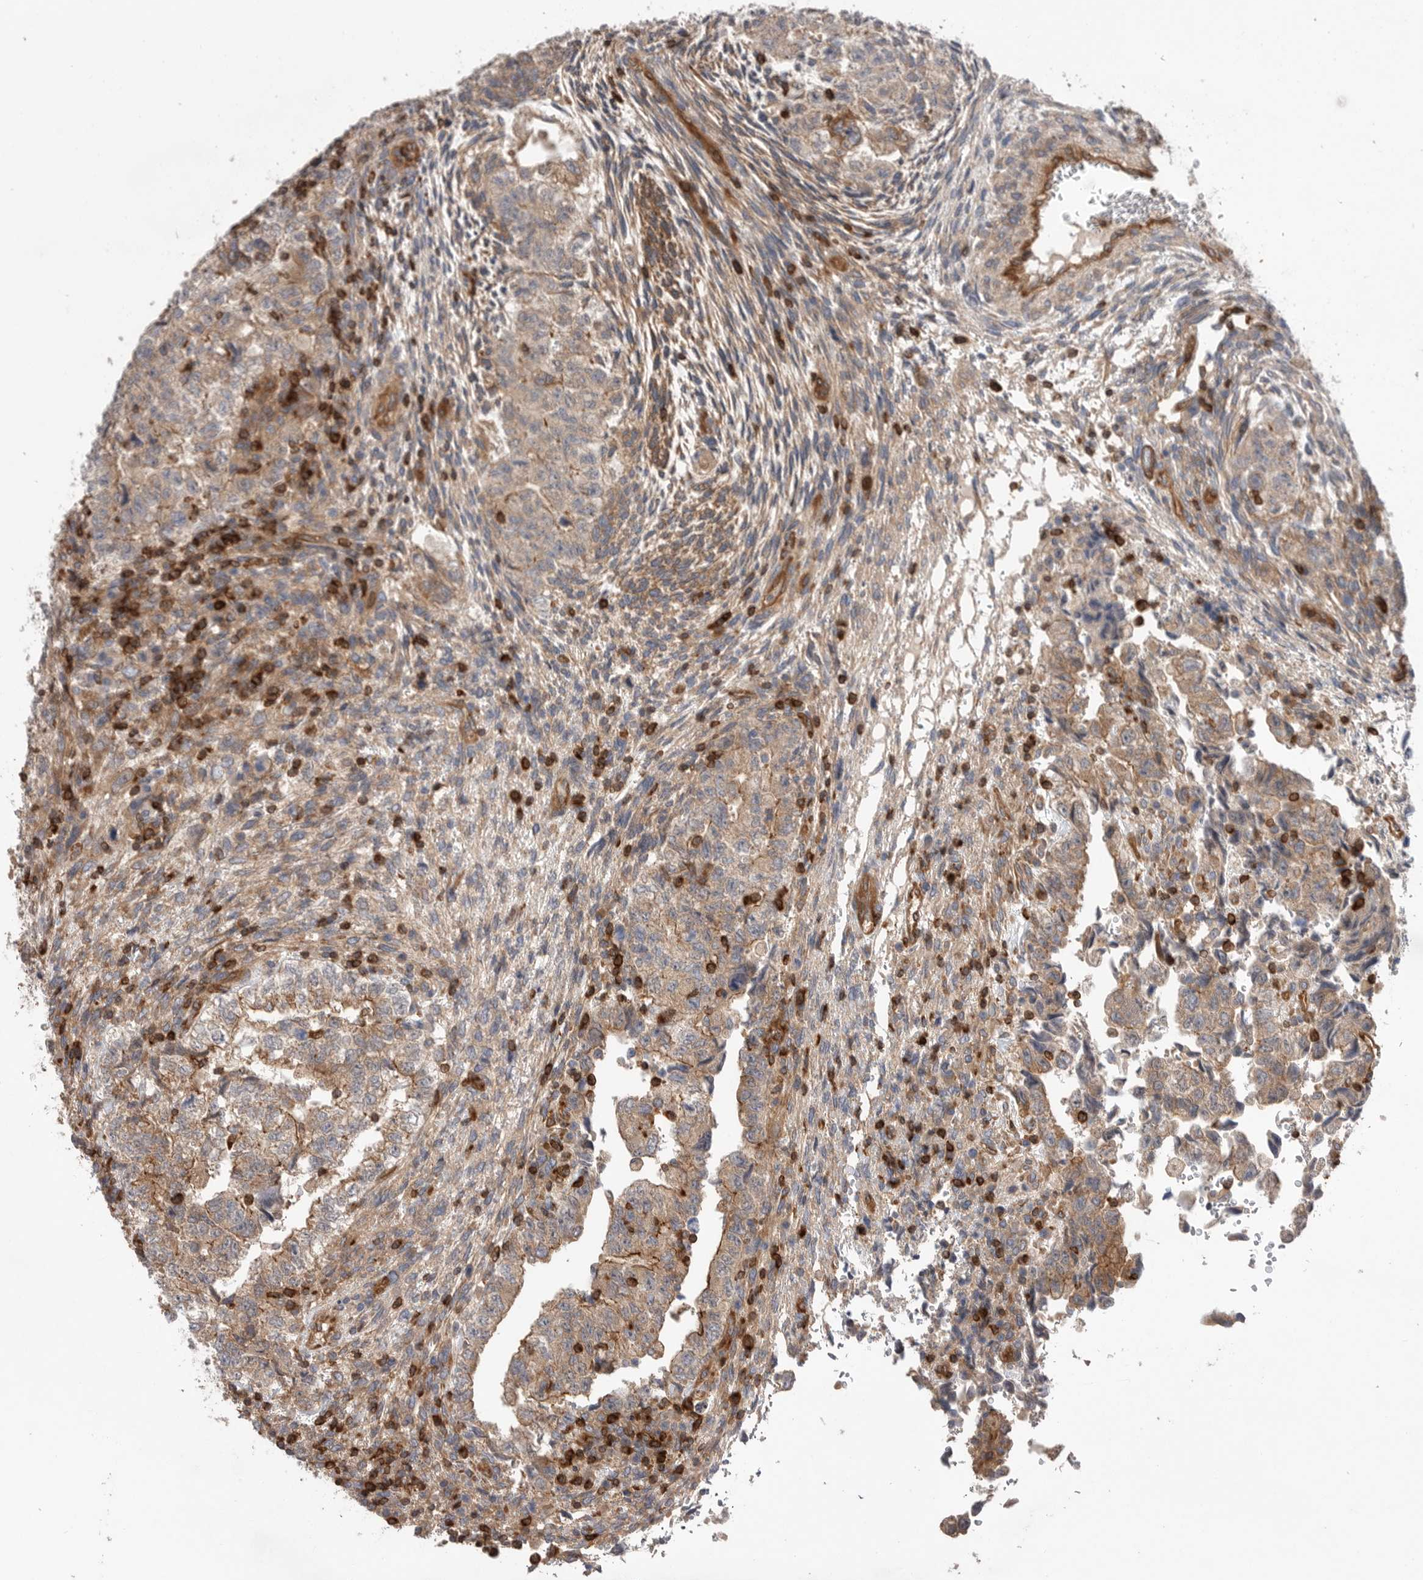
{"staining": {"intensity": "moderate", "quantity": ">75%", "location": "cytoplasmic/membranous"}, "tissue": "testis cancer", "cell_type": "Tumor cells", "image_type": "cancer", "snomed": [{"axis": "morphology", "description": "Normal tissue, NOS"}, {"axis": "morphology", "description": "Carcinoma, Embryonal, NOS"}, {"axis": "topography", "description": "Testis"}], "caption": "This is a micrograph of IHC staining of testis cancer (embryonal carcinoma), which shows moderate expression in the cytoplasmic/membranous of tumor cells.", "gene": "PRKCH", "patient": {"sex": "male", "age": 36}}